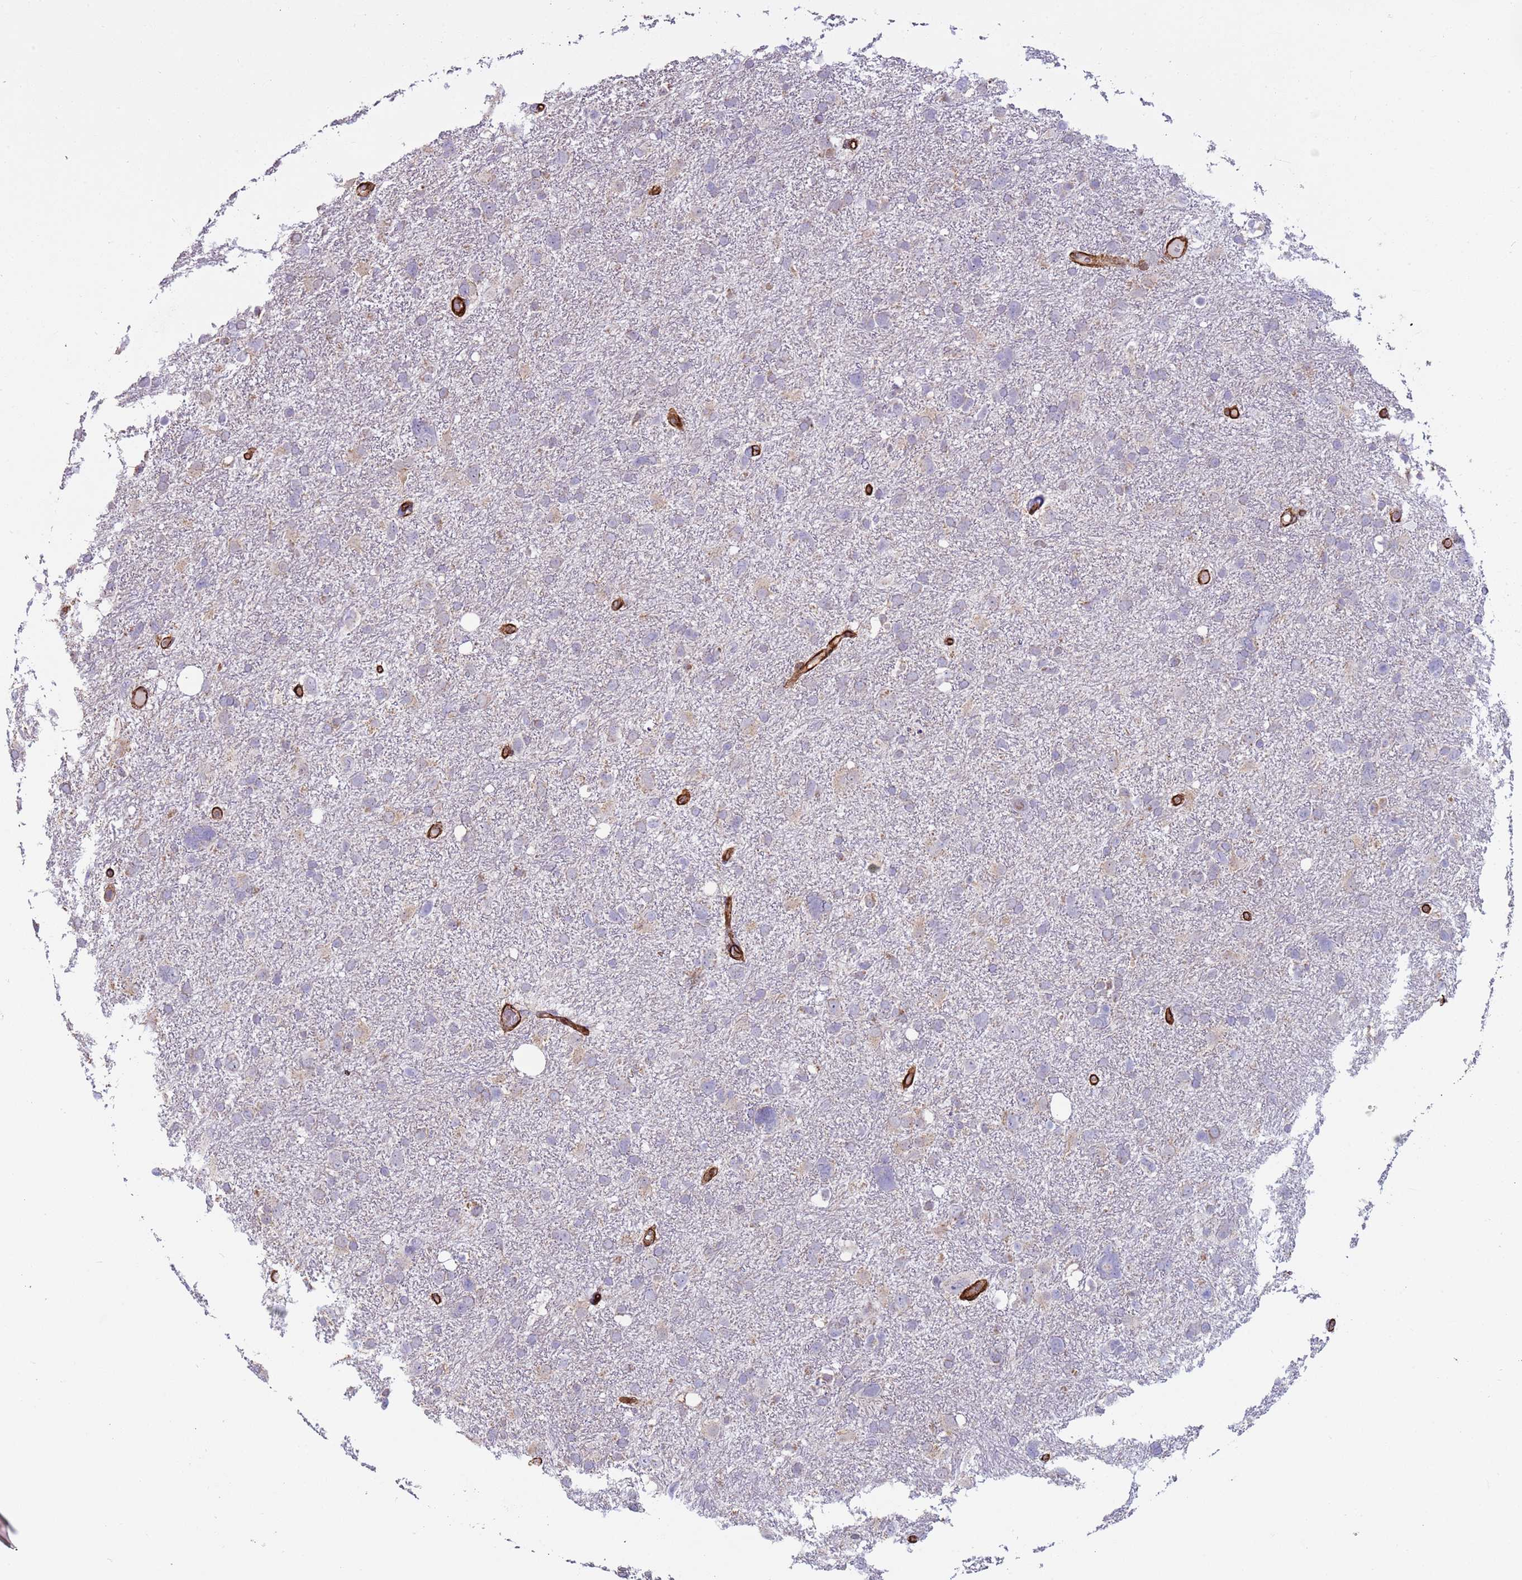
{"staining": {"intensity": "negative", "quantity": "none", "location": "none"}, "tissue": "glioma", "cell_type": "Tumor cells", "image_type": "cancer", "snomed": [{"axis": "morphology", "description": "Glioma, malignant, High grade"}, {"axis": "topography", "description": "Brain"}], "caption": "The photomicrograph reveals no staining of tumor cells in malignant high-grade glioma.", "gene": "GASK1A", "patient": {"sex": "male", "age": 61}}